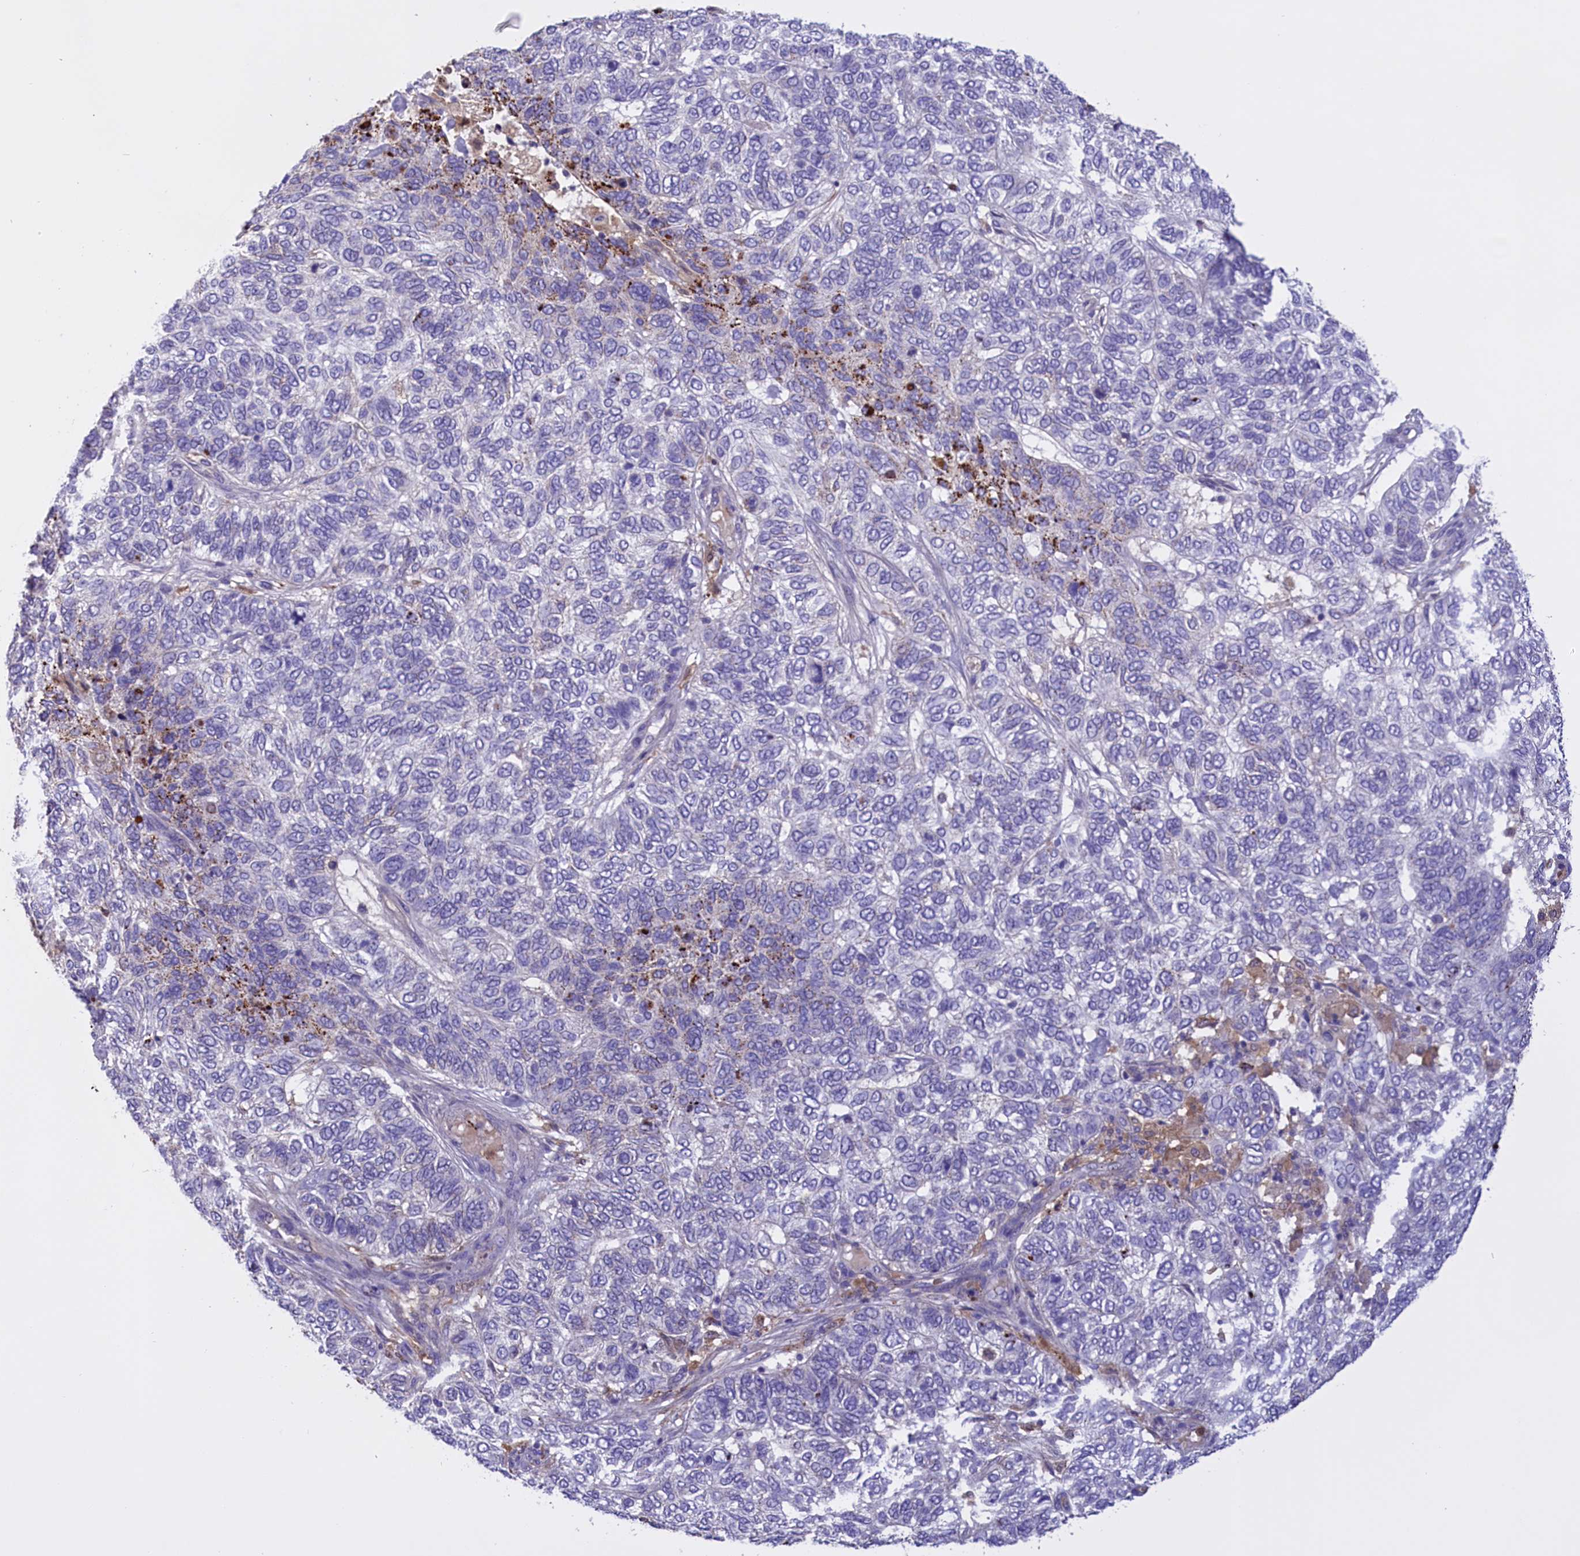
{"staining": {"intensity": "negative", "quantity": "none", "location": "none"}, "tissue": "skin cancer", "cell_type": "Tumor cells", "image_type": "cancer", "snomed": [{"axis": "morphology", "description": "Basal cell carcinoma"}, {"axis": "topography", "description": "Skin"}], "caption": "Protein analysis of skin cancer (basal cell carcinoma) shows no significant positivity in tumor cells.", "gene": "FAM149B1", "patient": {"sex": "female", "age": 65}}